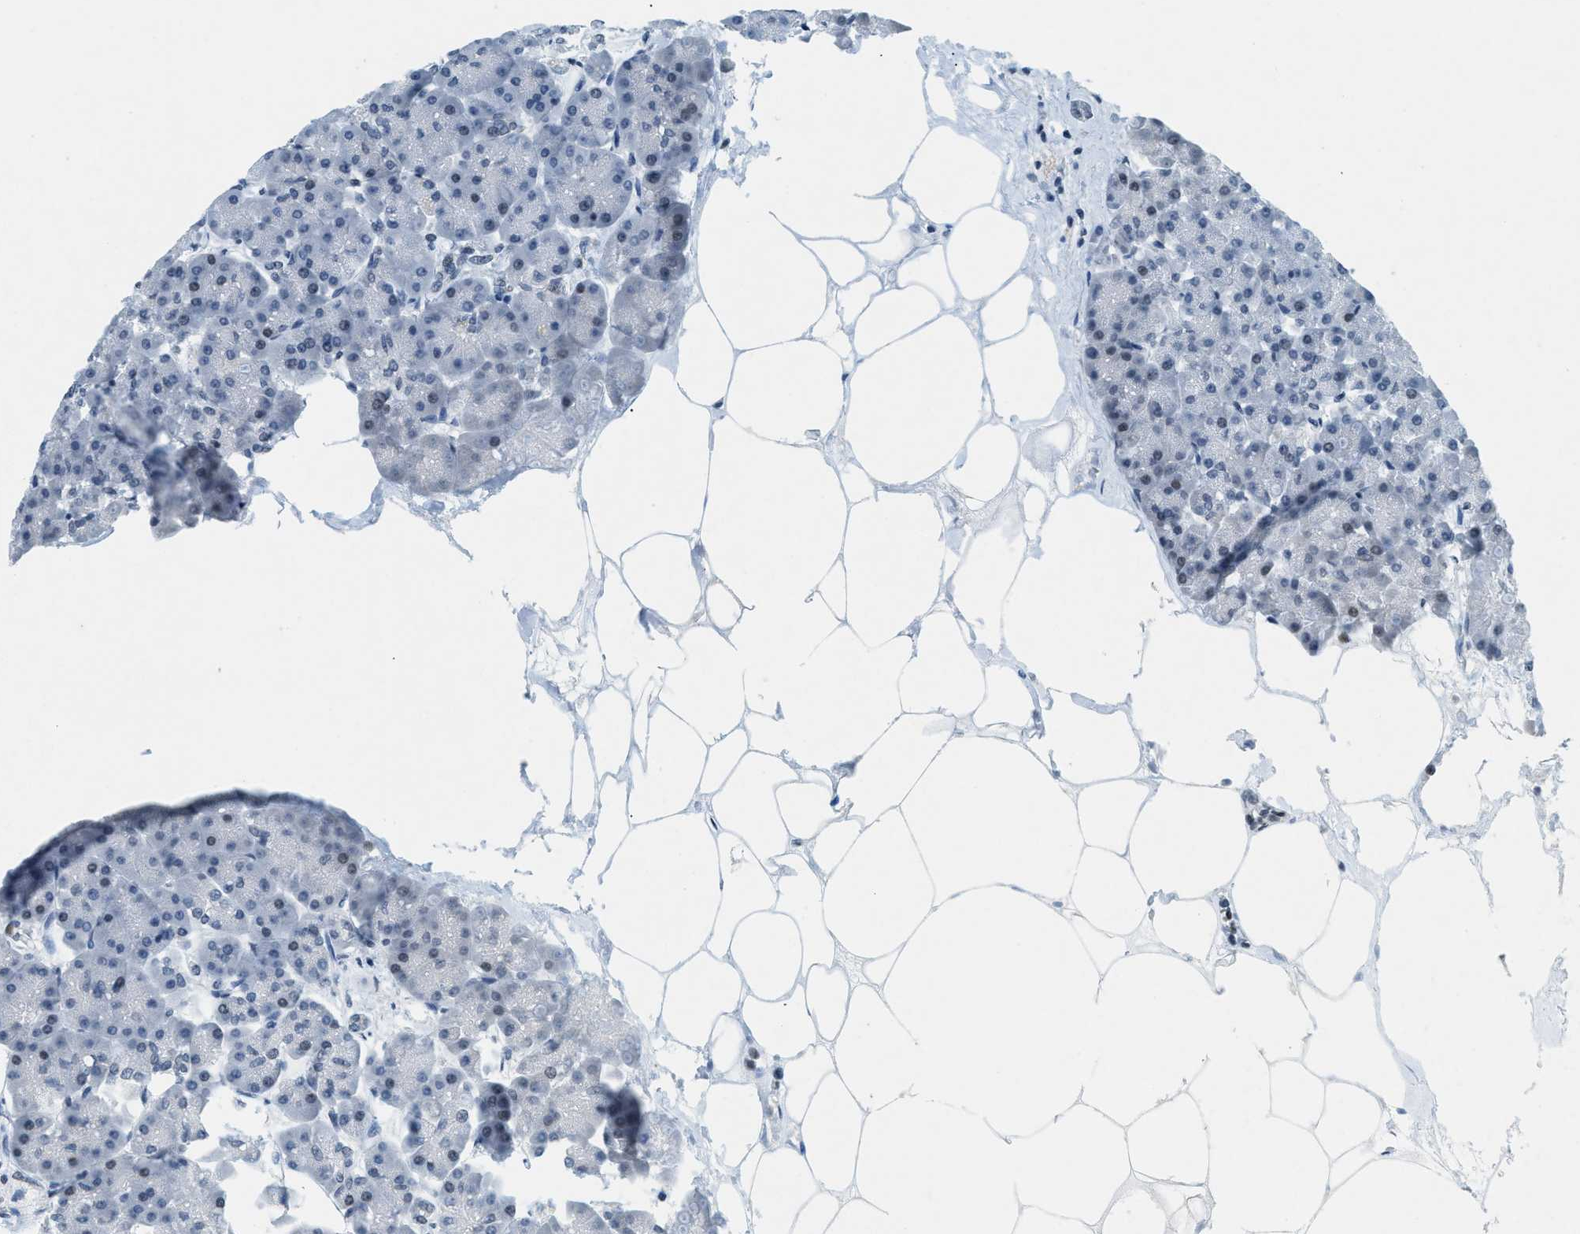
{"staining": {"intensity": "weak", "quantity": "<25%", "location": "nuclear"}, "tissue": "pancreas", "cell_type": "Exocrine glandular cells", "image_type": "normal", "snomed": [{"axis": "morphology", "description": "Normal tissue, NOS"}, {"axis": "topography", "description": "Pancreas"}], "caption": "Exocrine glandular cells are negative for protein expression in normal human pancreas. (DAB immunohistochemistry with hematoxylin counter stain).", "gene": "UVRAG", "patient": {"sex": "female", "age": 70}}